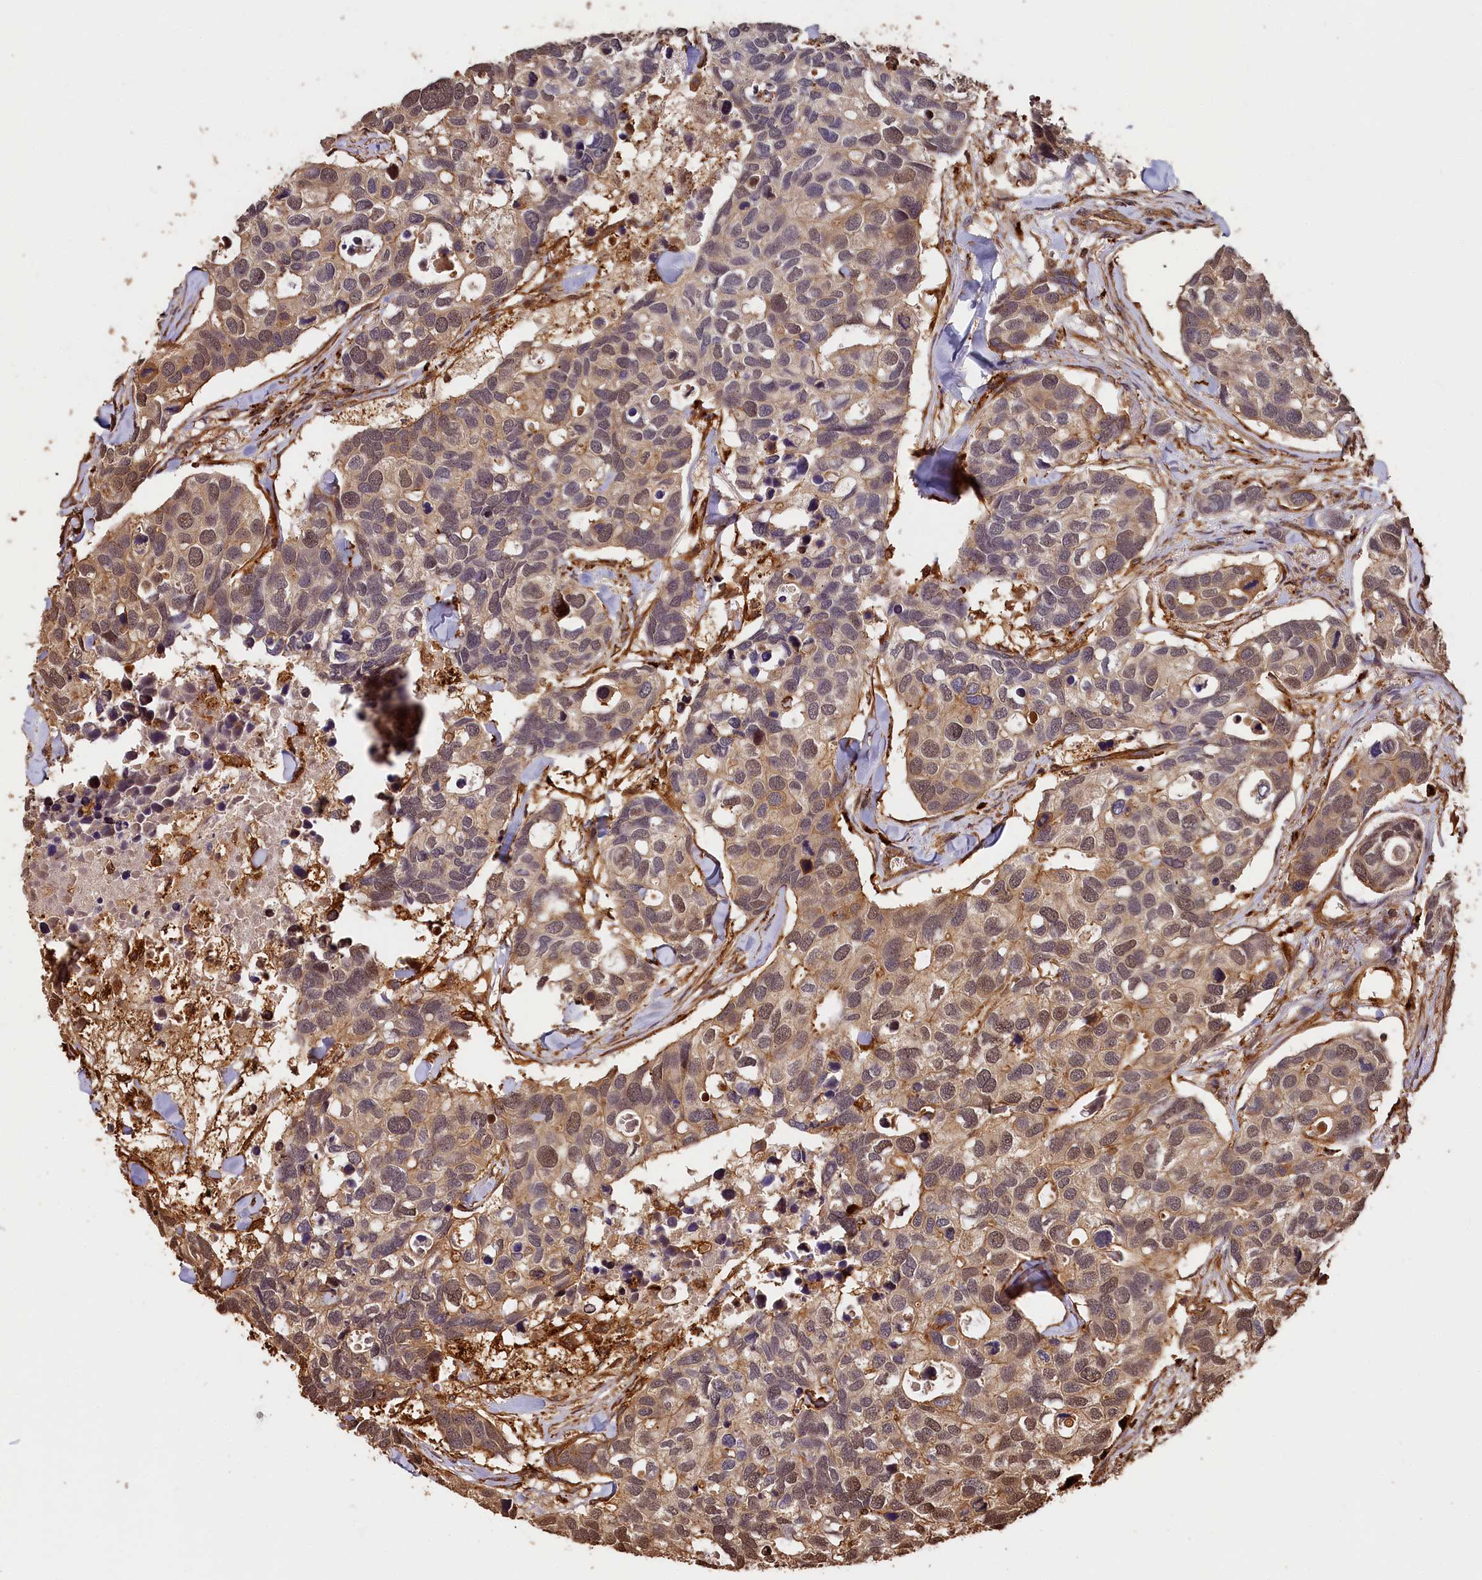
{"staining": {"intensity": "moderate", "quantity": ">75%", "location": "cytoplasmic/membranous,nuclear"}, "tissue": "breast cancer", "cell_type": "Tumor cells", "image_type": "cancer", "snomed": [{"axis": "morphology", "description": "Duct carcinoma"}, {"axis": "topography", "description": "Breast"}], "caption": "Breast cancer was stained to show a protein in brown. There is medium levels of moderate cytoplasmic/membranous and nuclear expression in about >75% of tumor cells. The protein is stained brown, and the nuclei are stained in blue (DAB IHC with brightfield microscopy, high magnification).", "gene": "MMP15", "patient": {"sex": "female", "age": 83}}